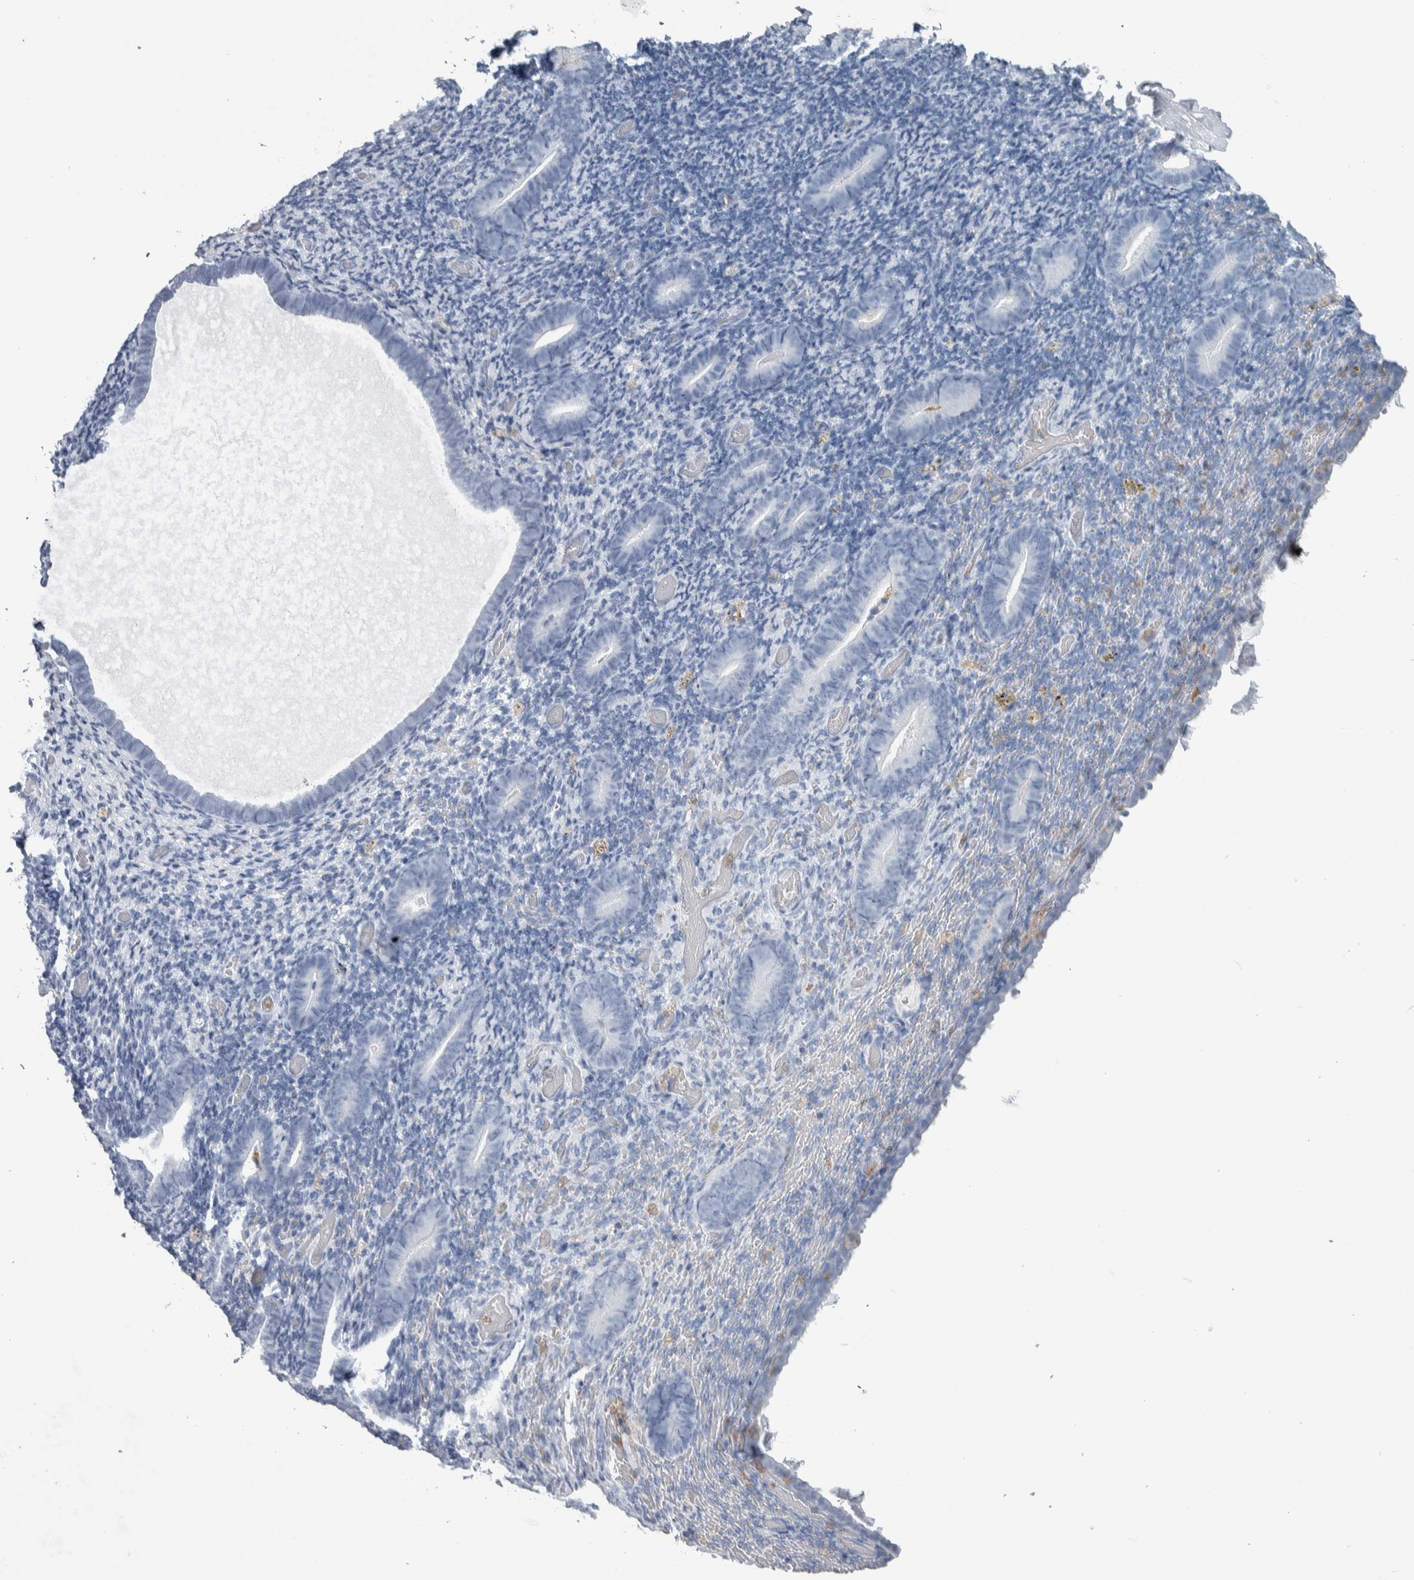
{"staining": {"intensity": "negative", "quantity": "none", "location": "none"}, "tissue": "endometrium", "cell_type": "Cells in endometrial stroma", "image_type": "normal", "snomed": [{"axis": "morphology", "description": "Normal tissue, NOS"}, {"axis": "topography", "description": "Endometrium"}], "caption": "A high-resolution micrograph shows IHC staining of unremarkable endometrium, which shows no significant expression in cells in endometrial stroma.", "gene": "SKAP2", "patient": {"sex": "female", "age": 51}}